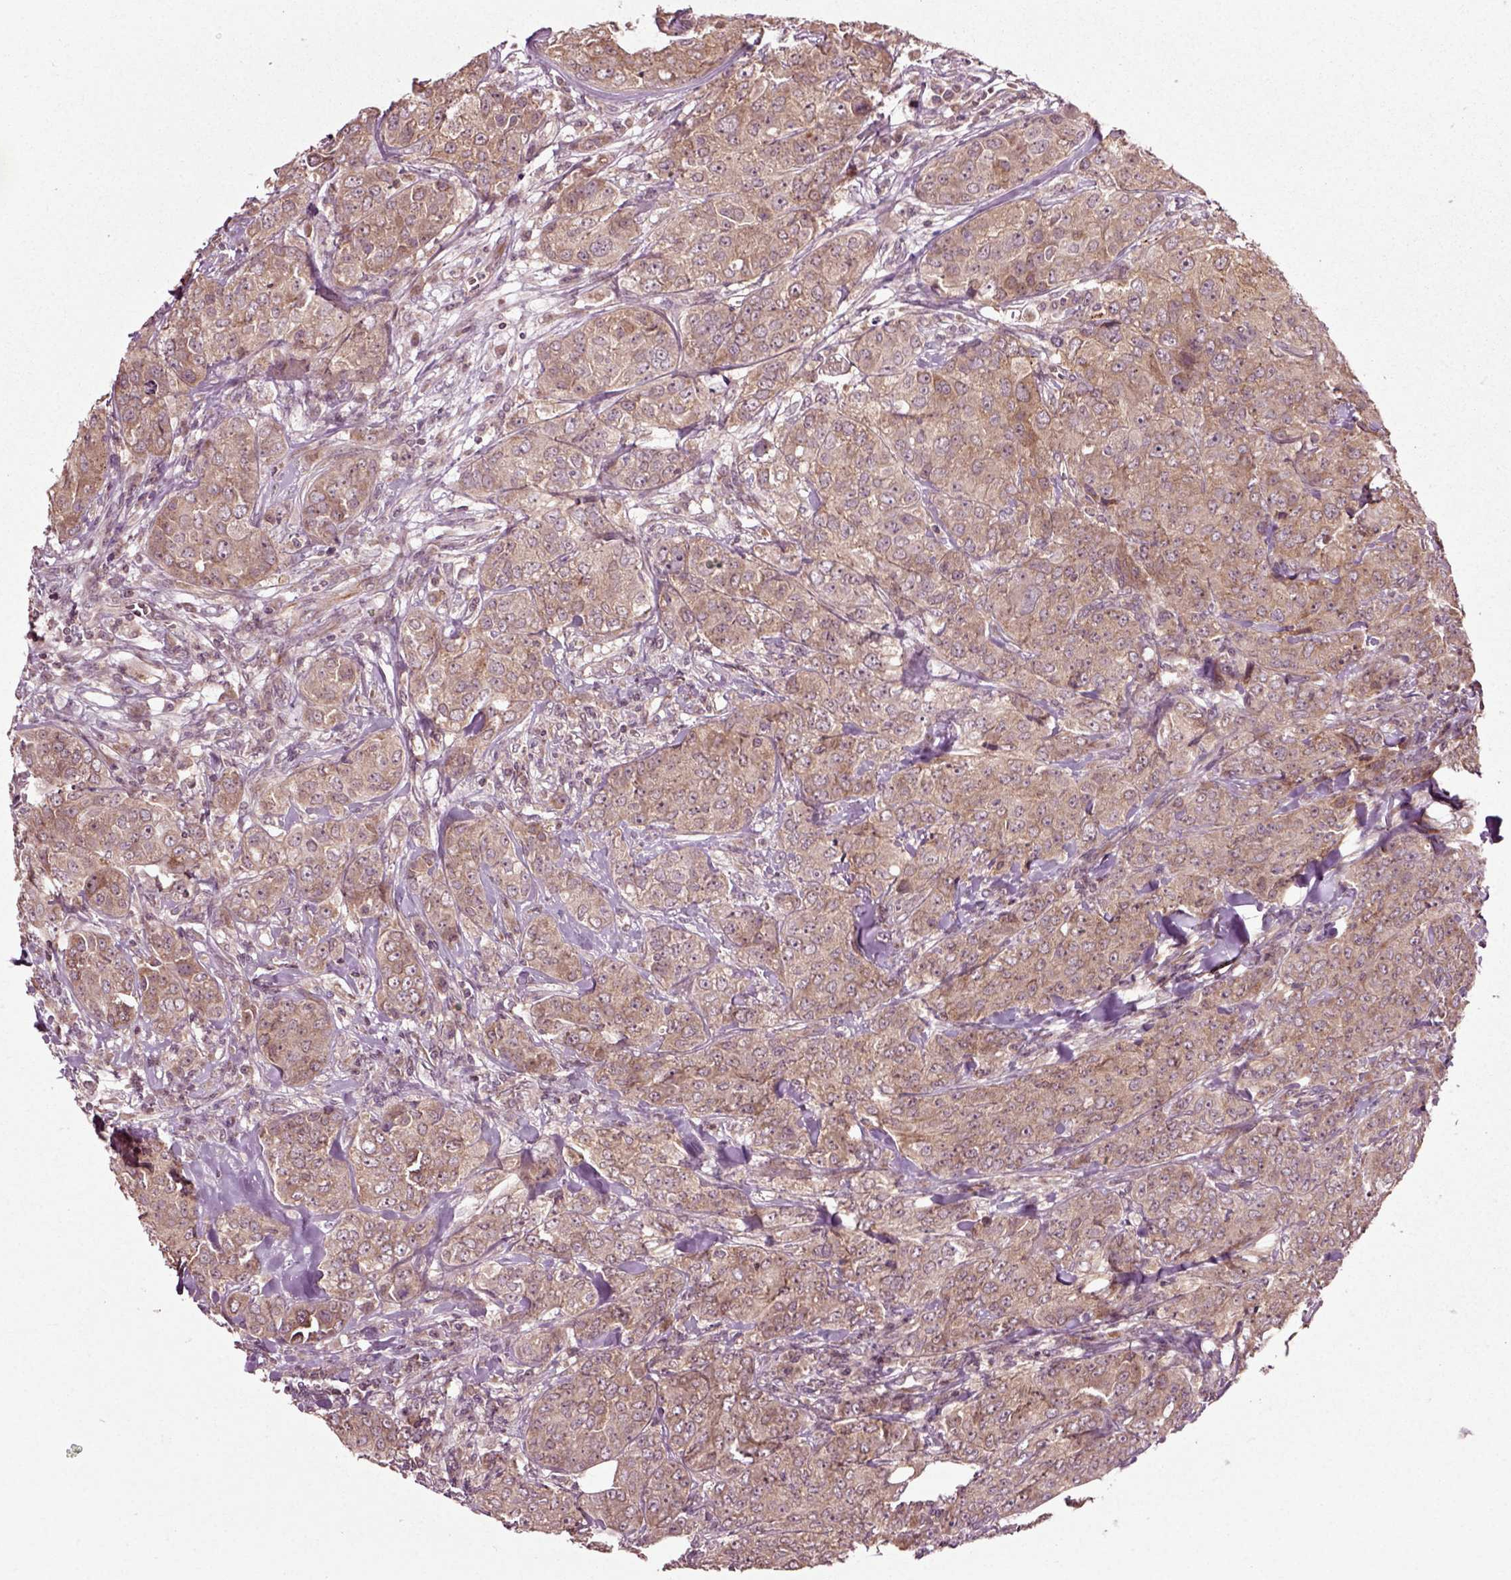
{"staining": {"intensity": "moderate", "quantity": "25%-75%", "location": "cytoplasmic/membranous"}, "tissue": "breast cancer", "cell_type": "Tumor cells", "image_type": "cancer", "snomed": [{"axis": "morphology", "description": "Duct carcinoma"}, {"axis": "topography", "description": "Breast"}], "caption": "There is medium levels of moderate cytoplasmic/membranous positivity in tumor cells of intraductal carcinoma (breast), as demonstrated by immunohistochemical staining (brown color).", "gene": "PLCD3", "patient": {"sex": "female", "age": 43}}